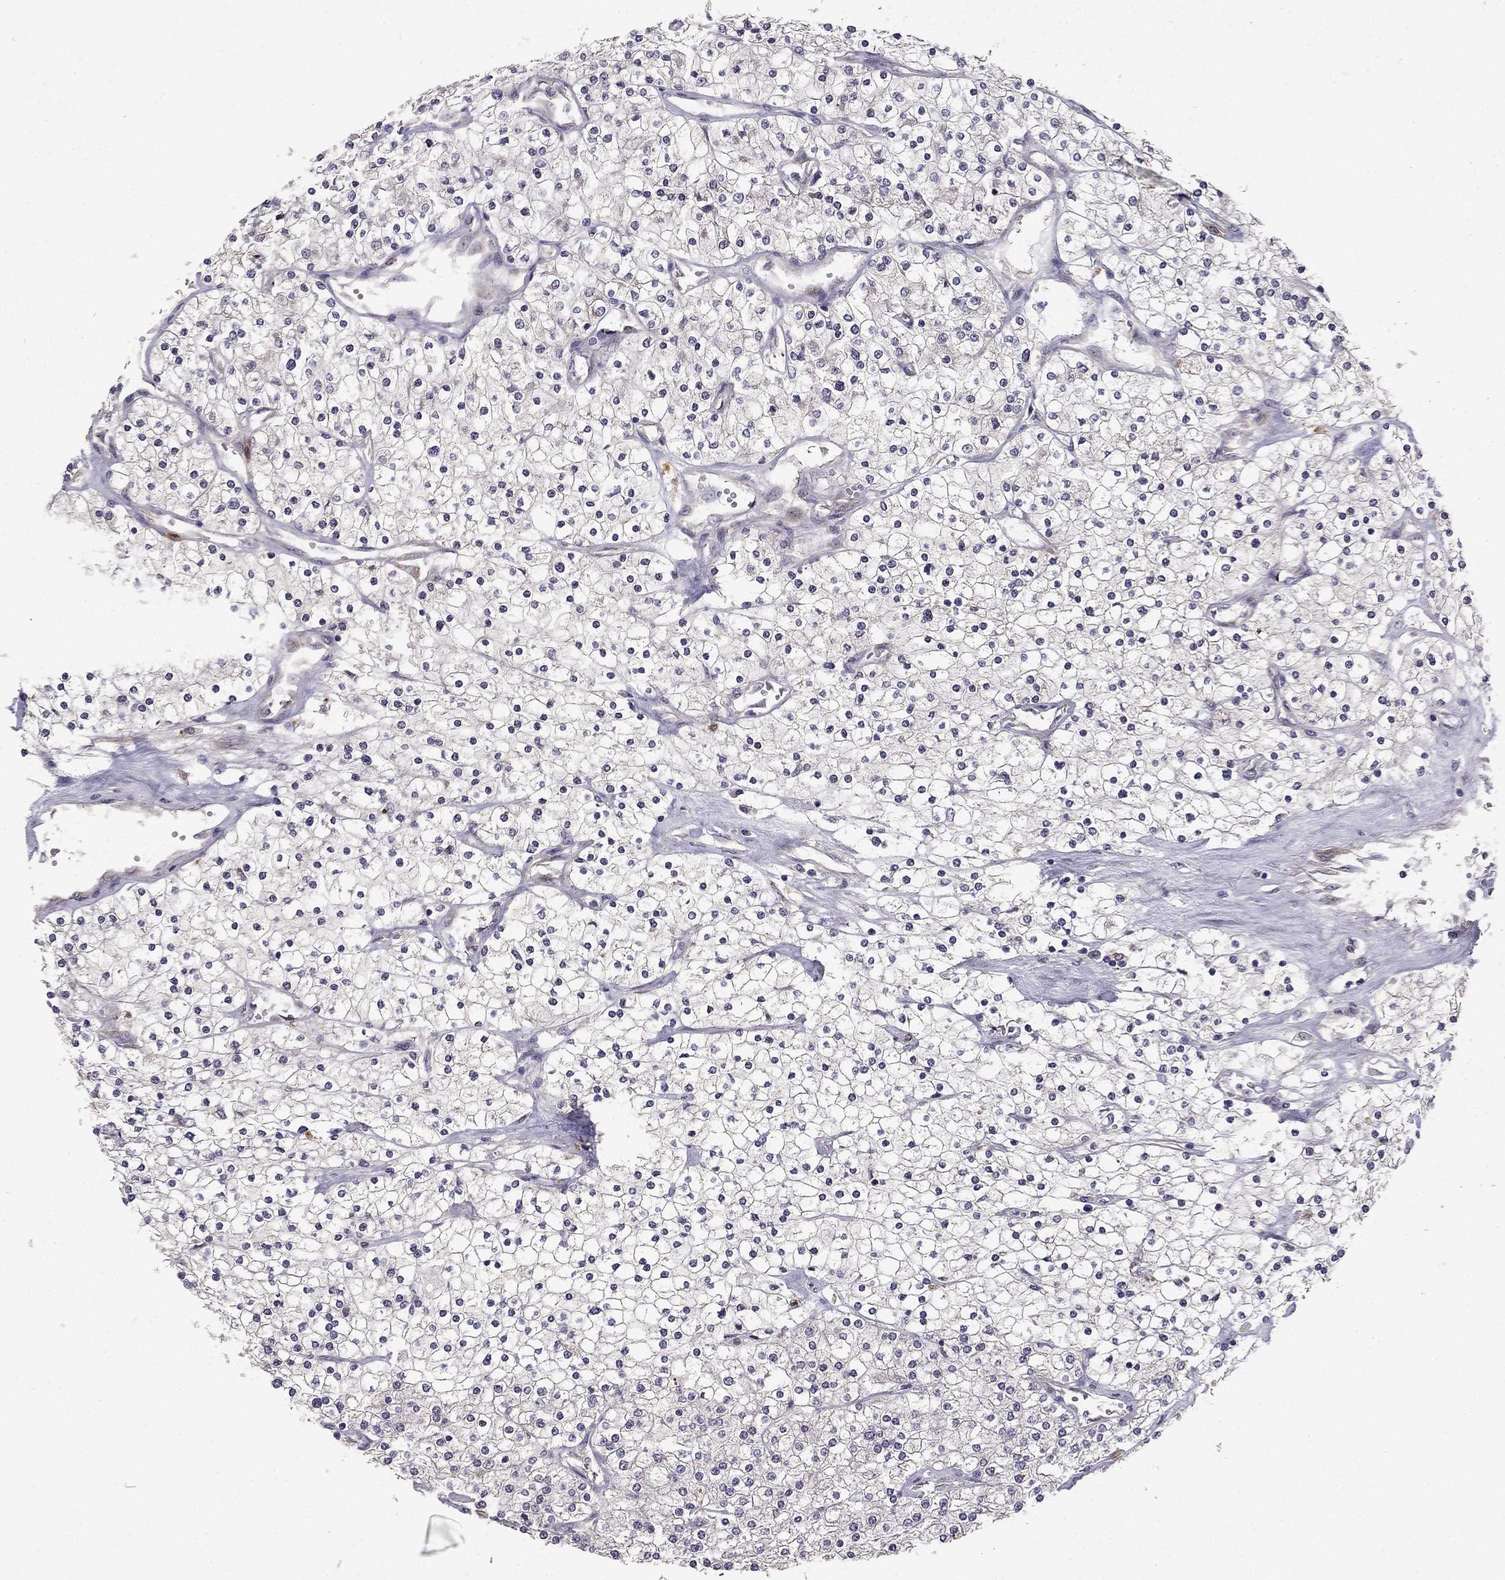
{"staining": {"intensity": "negative", "quantity": "none", "location": "none"}, "tissue": "renal cancer", "cell_type": "Tumor cells", "image_type": "cancer", "snomed": [{"axis": "morphology", "description": "Adenocarcinoma, NOS"}, {"axis": "topography", "description": "Kidney"}], "caption": "Immunohistochemistry image of neoplastic tissue: renal adenocarcinoma stained with DAB reveals no significant protein staining in tumor cells.", "gene": "STXBP5", "patient": {"sex": "male", "age": 80}}